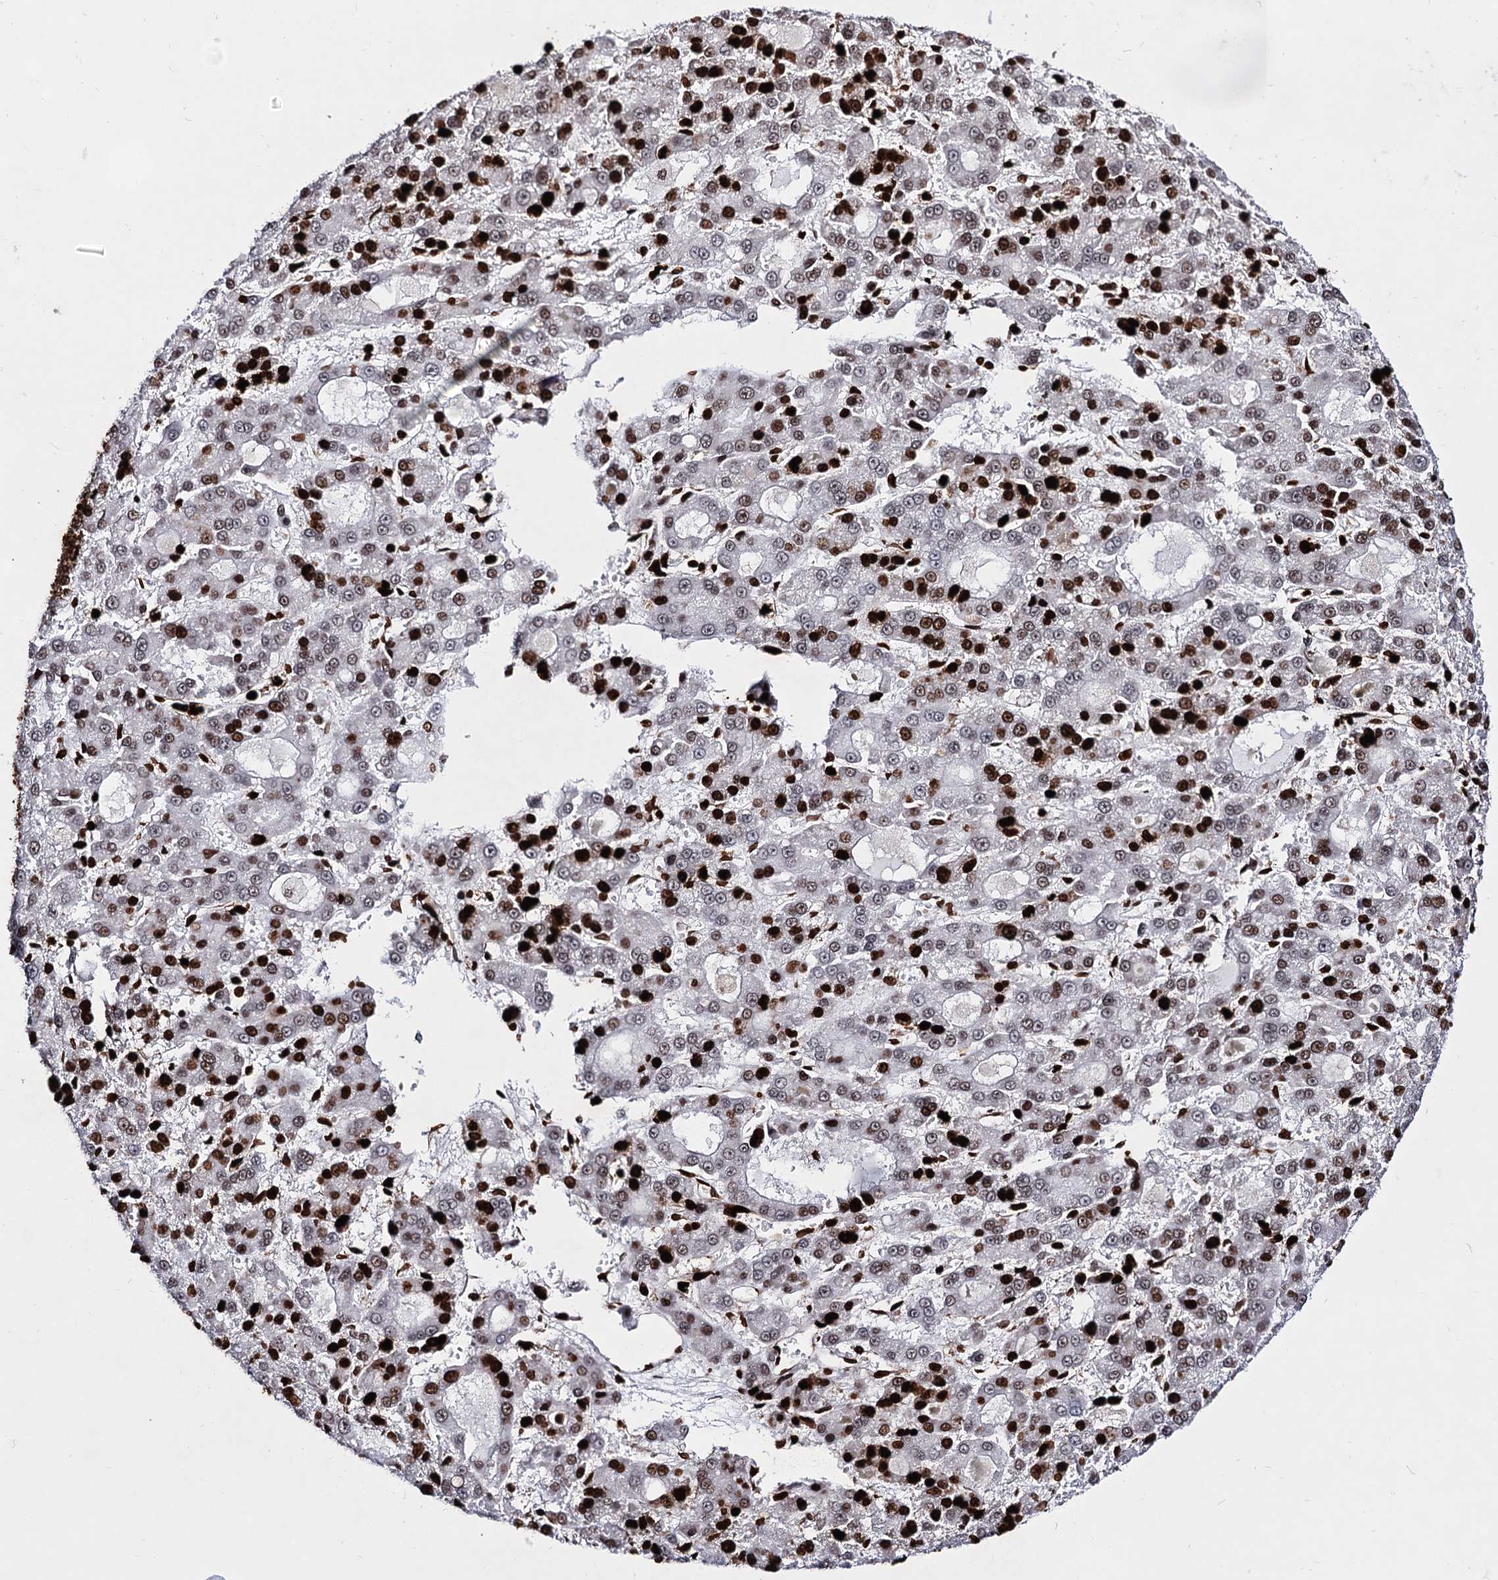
{"staining": {"intensity": "strong", "quantity": "25%-75%", "location": "nuclear"}, "tissue": "liver cancer", "cell_type": "Tumor cells", "image_type": "cancer", "snomed": [{"axis": "morphology", "description": "Carcinoma, Hepatocellular, NOS"}, {"axis": "topography", "description": "Liver"}], "caption": "Hepatocellular carcinoma (liver) stained for a protein (brown) exhibits strong nuclear positive expression in about 25%-75% of tumor cells.", "gene": "HMGB2", "patient": {"sex": "male", "age": 70}}